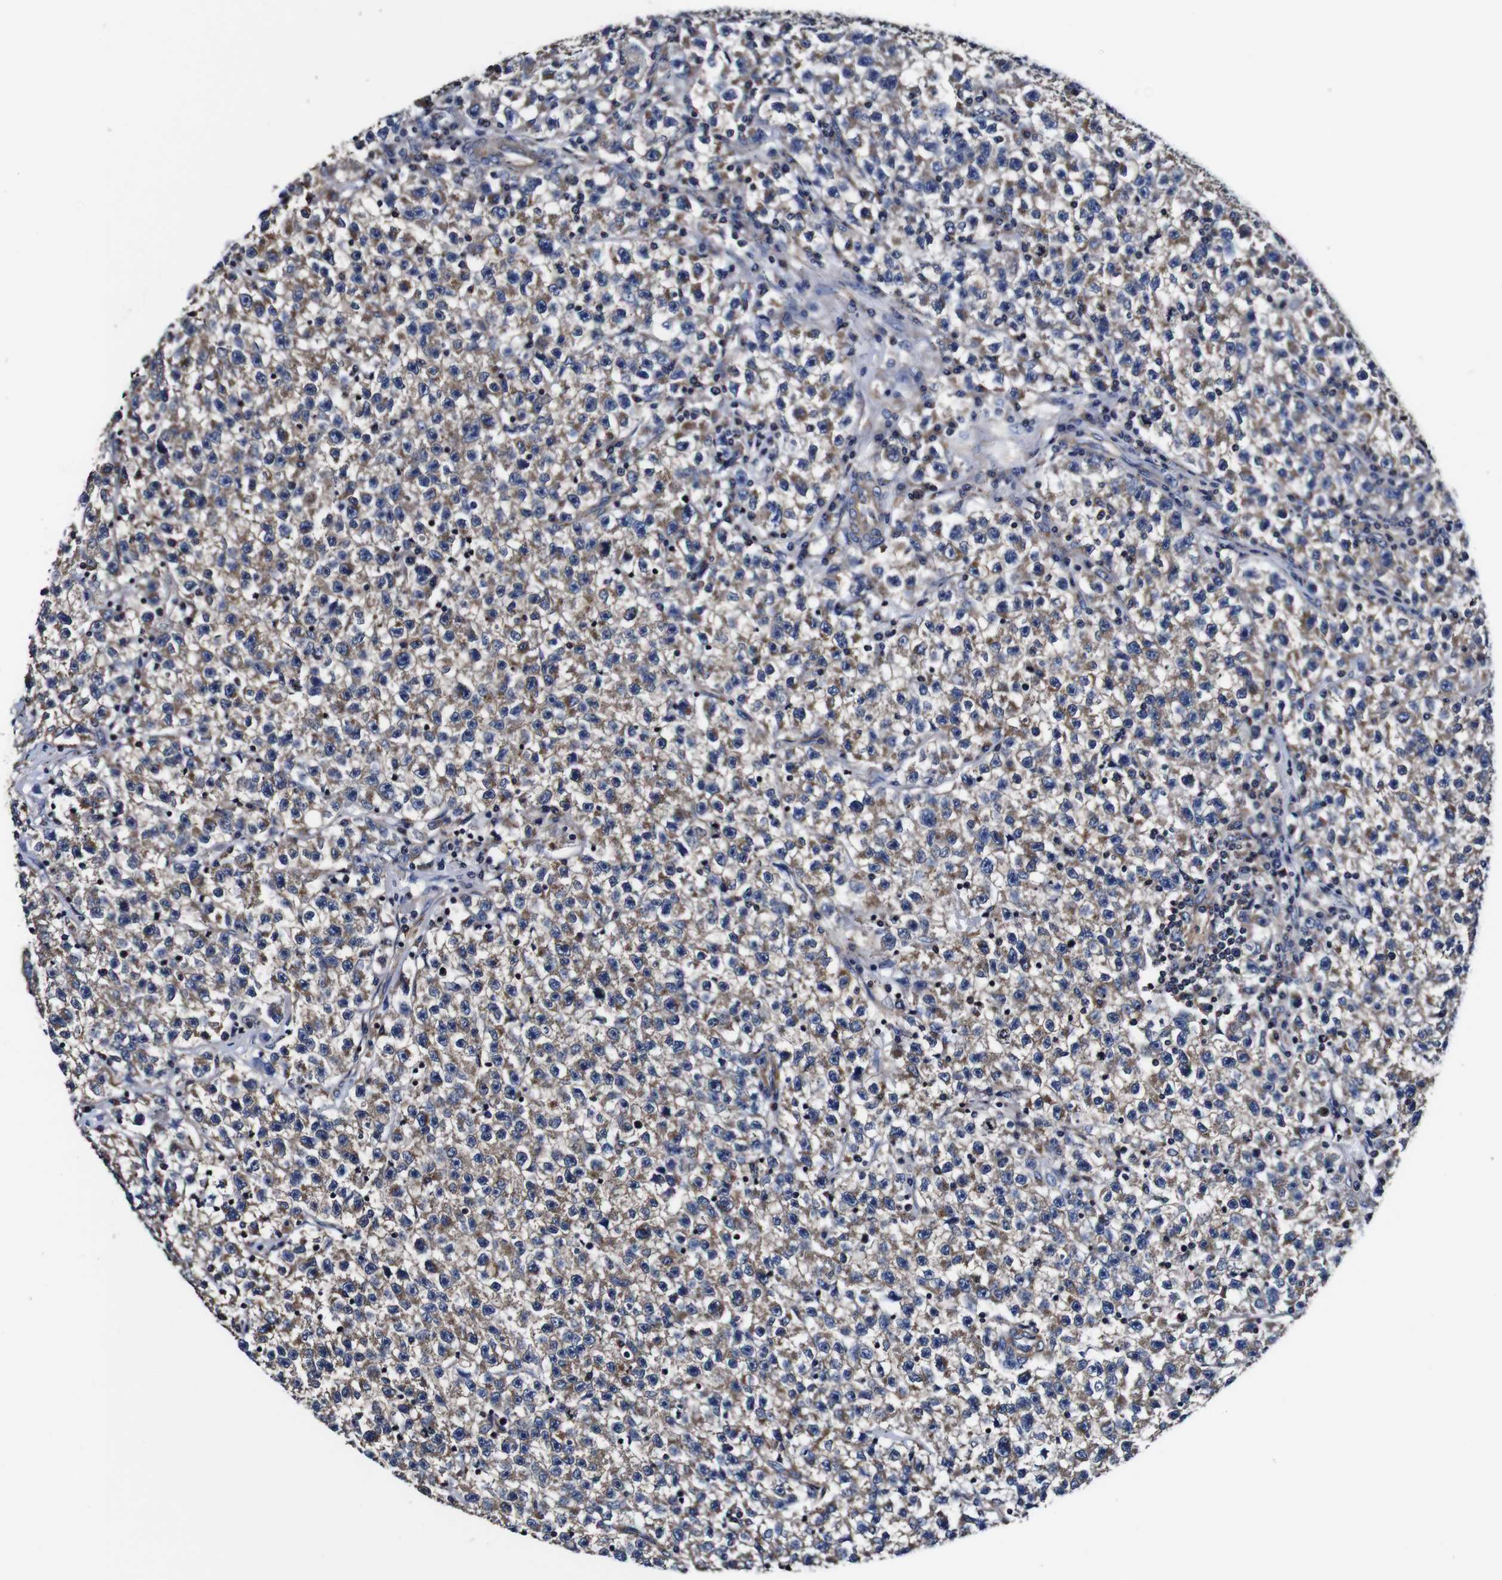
{"staining": {"intensity": "weak", "quantity": ">75%", "location": "cytoplasmic/membranous"}, "tissue": "testis cancer", "cell_type": "Tumor cells", "image_type": "cancer", "snomed": [{"axis": "morphology", "description": "Seminoma, NOS"}, {"axis": "topography", "description": "Testis"}], "caption": "Weak cytoplasmic/membranous protein expression is present in approximately >75% of tumor cells in testis seminoma.", "gene": "PDCD6IP", "patient": {"sex": "male", "age": 22}}